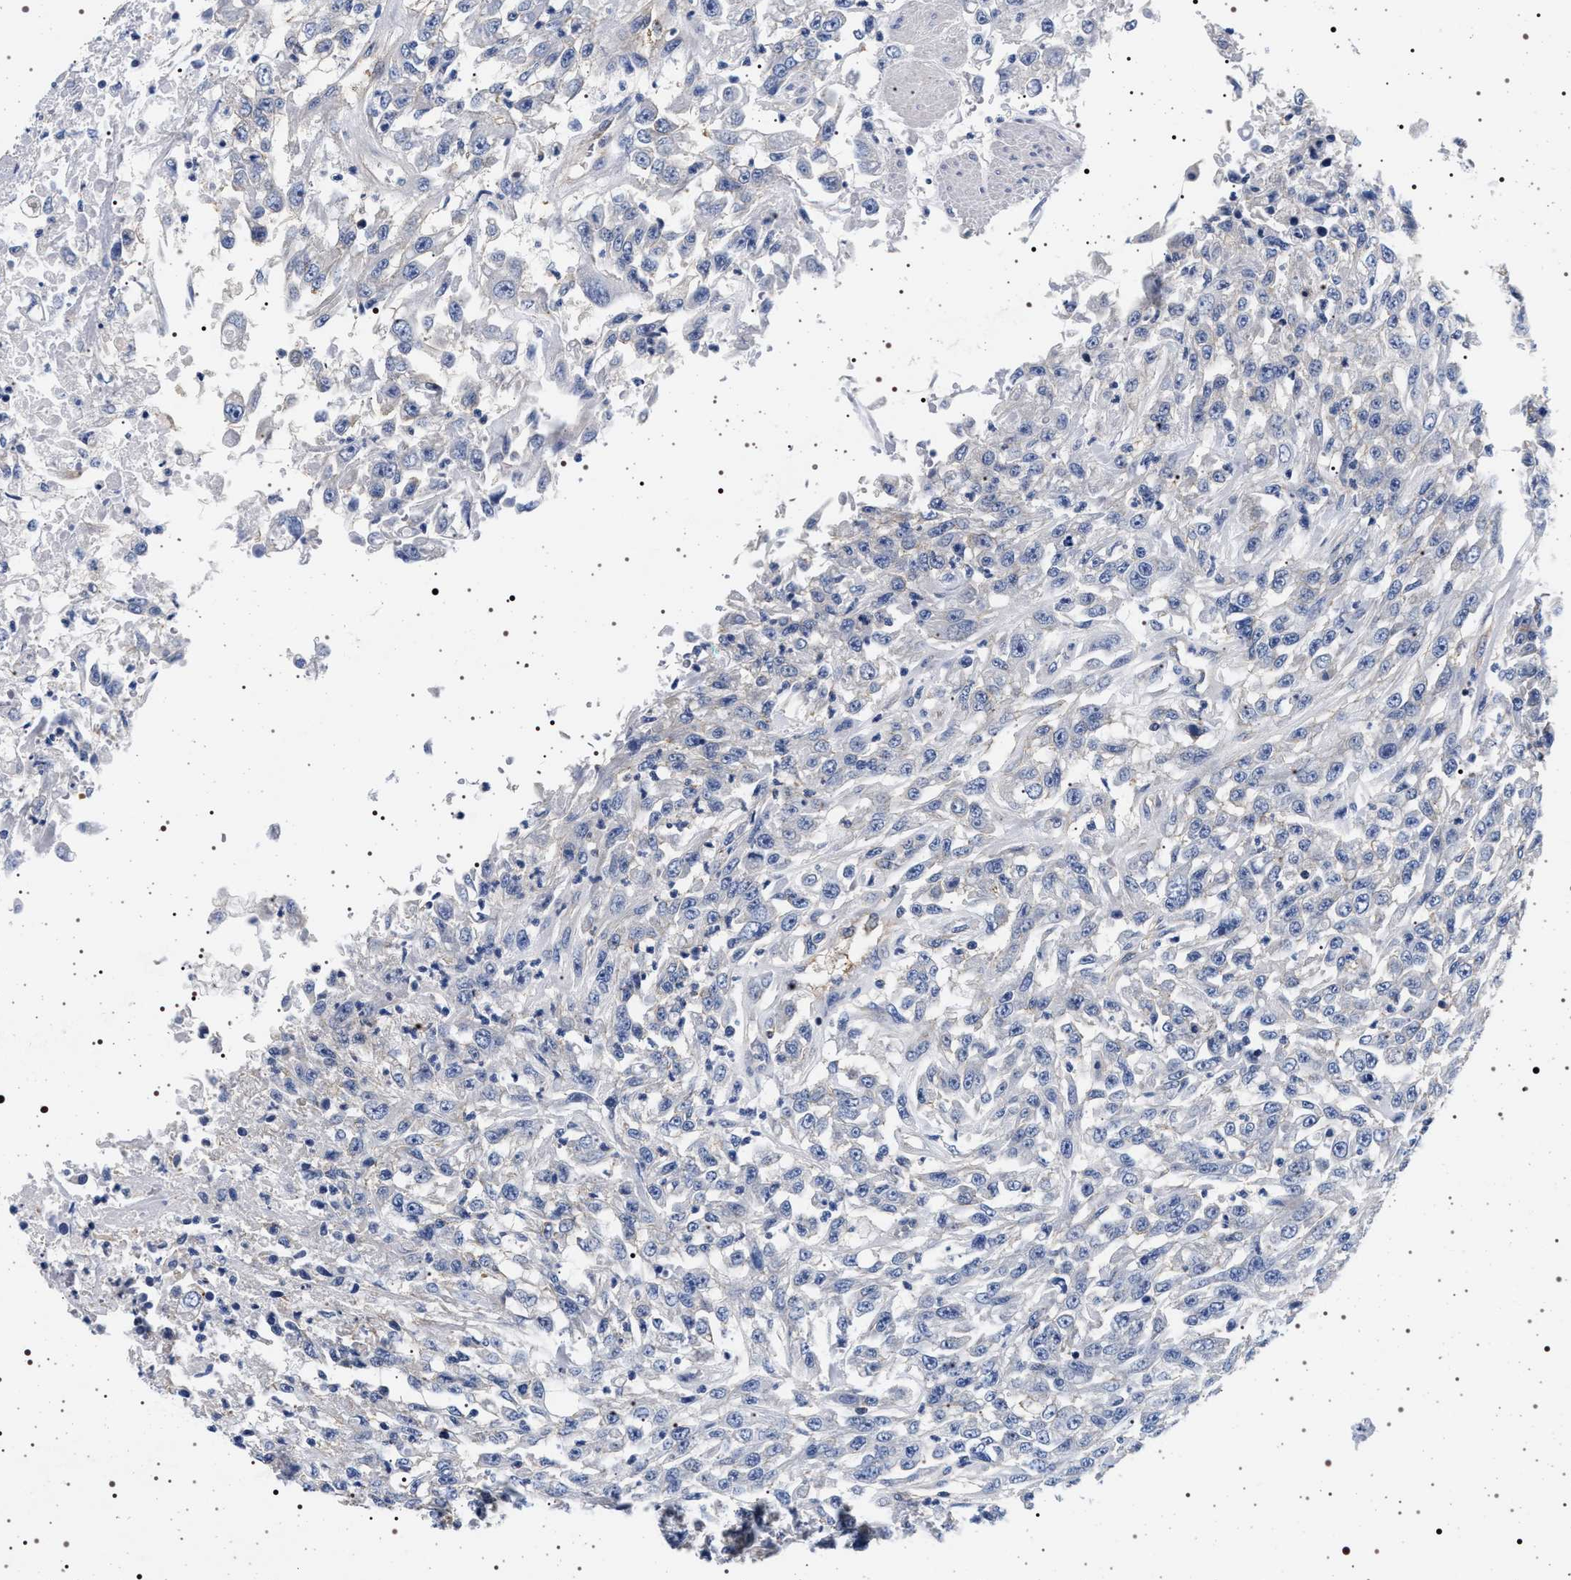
{"staining": {"intensity": "negative", "quantity": "none", "location": "none"}, "tissue": "urothelial cancer", "cell_type": "Tumor cells", "image_type": "cancer", "snomed": [{"axis": "morphology", "description": "Urothelial carcinoma, High grade"}, {"axis": "topography", "description": "Urinary bladder"}], "caption": "Immunohistochemical staining of urothelial cancer shows no significant staining in tumor cells.", "gene": "HSD17B1", "patient": {"sex": "male", "age": 46}}